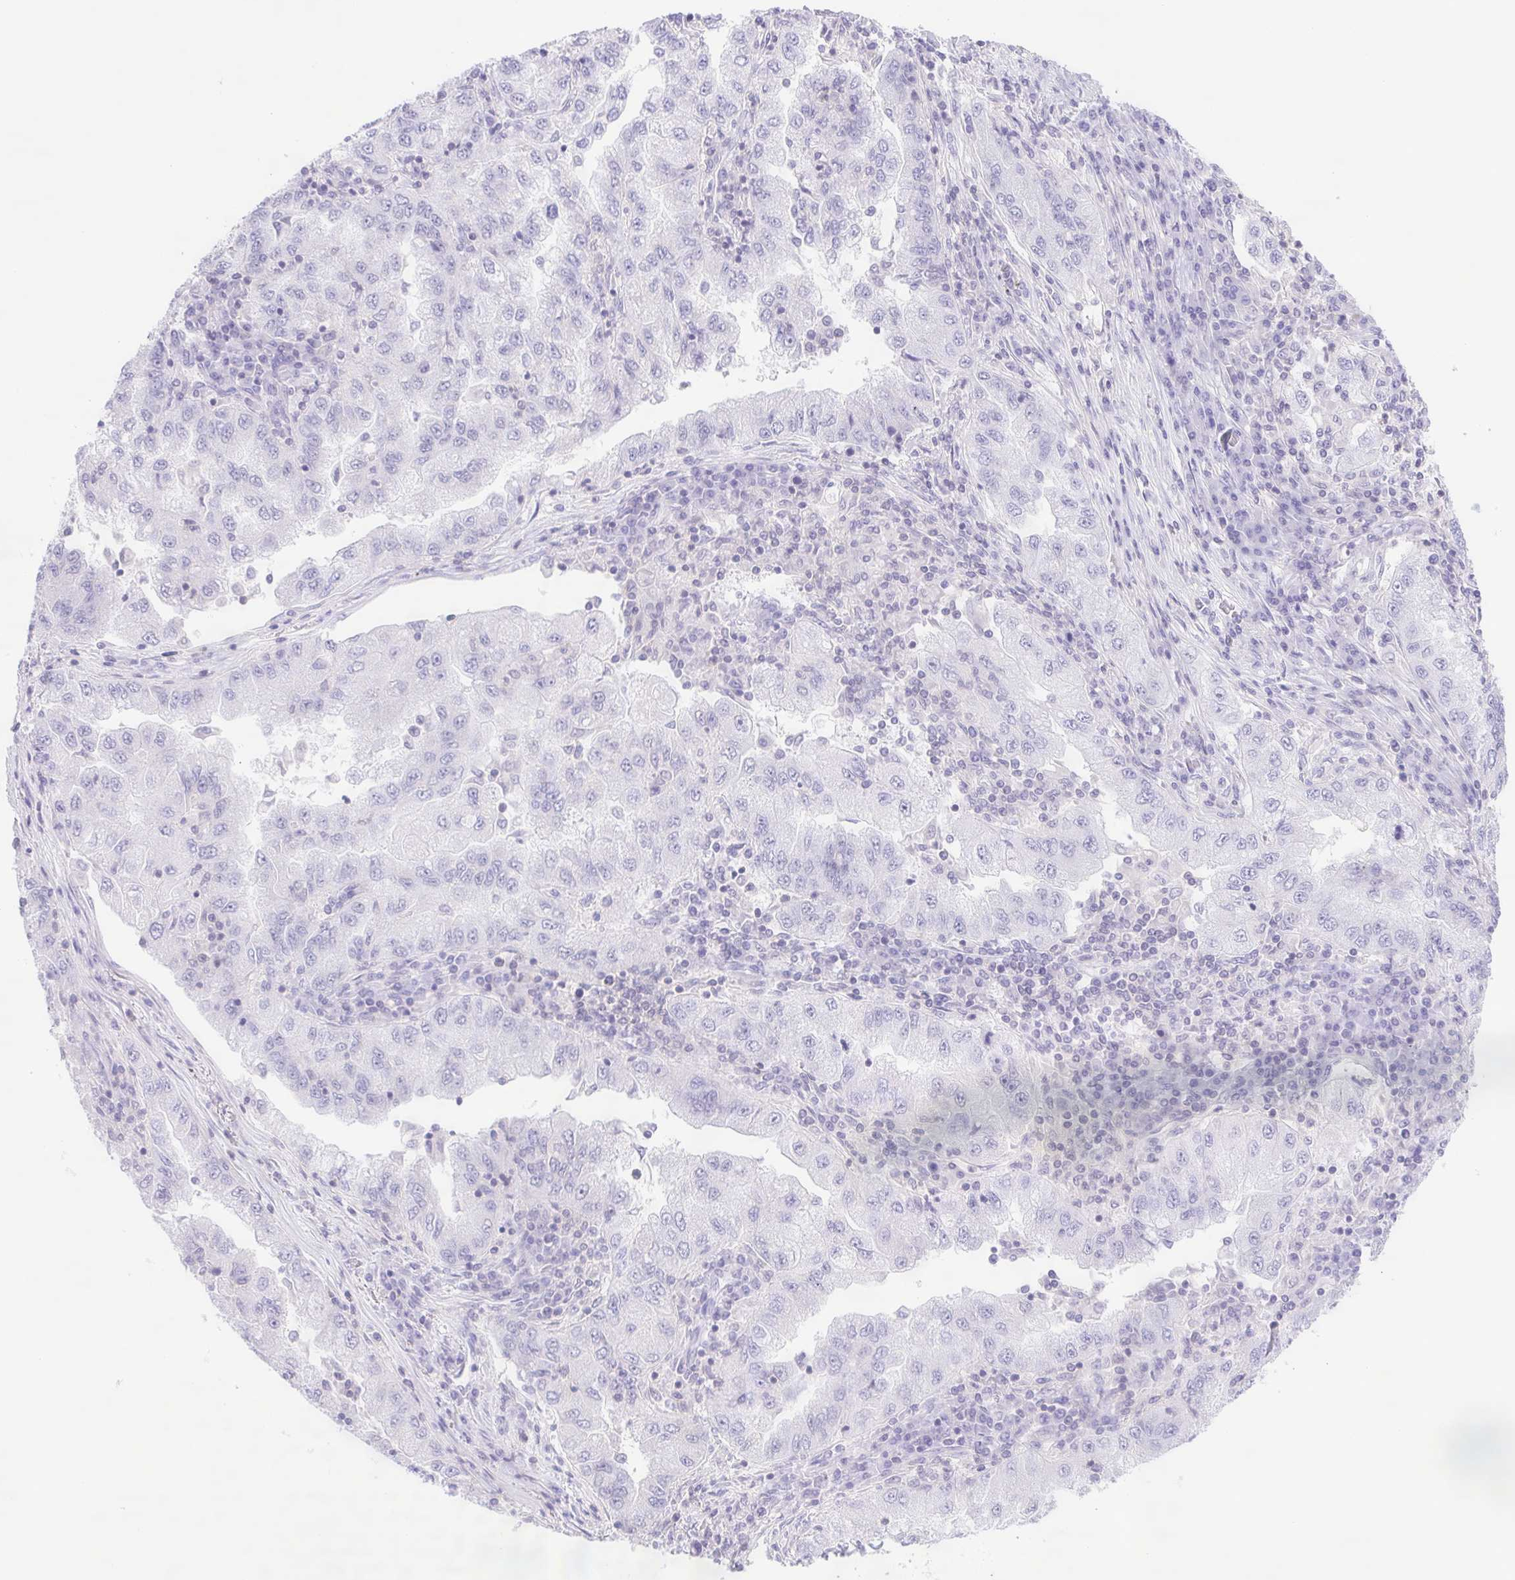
{"staining": {"intensity": "negative", "quantity": "none", "location": "none"}, "tissue": "lung cancer", "cell_type": "Tumor cells", "image_type": "cancer", "snomed": [{"axis": "morphology", "description": "Adenocarcinoma, NOS"}, {"axis": "morphology", "description": "Adenocarcinoma primary or metastatic"}, {"axis": "topography", "description": "Lung"}], "caption": "There is no significant expression in tumor cells of lung cancer.", "gene": "SYNPR", "patient": {"sex": "male", "age": 74}}